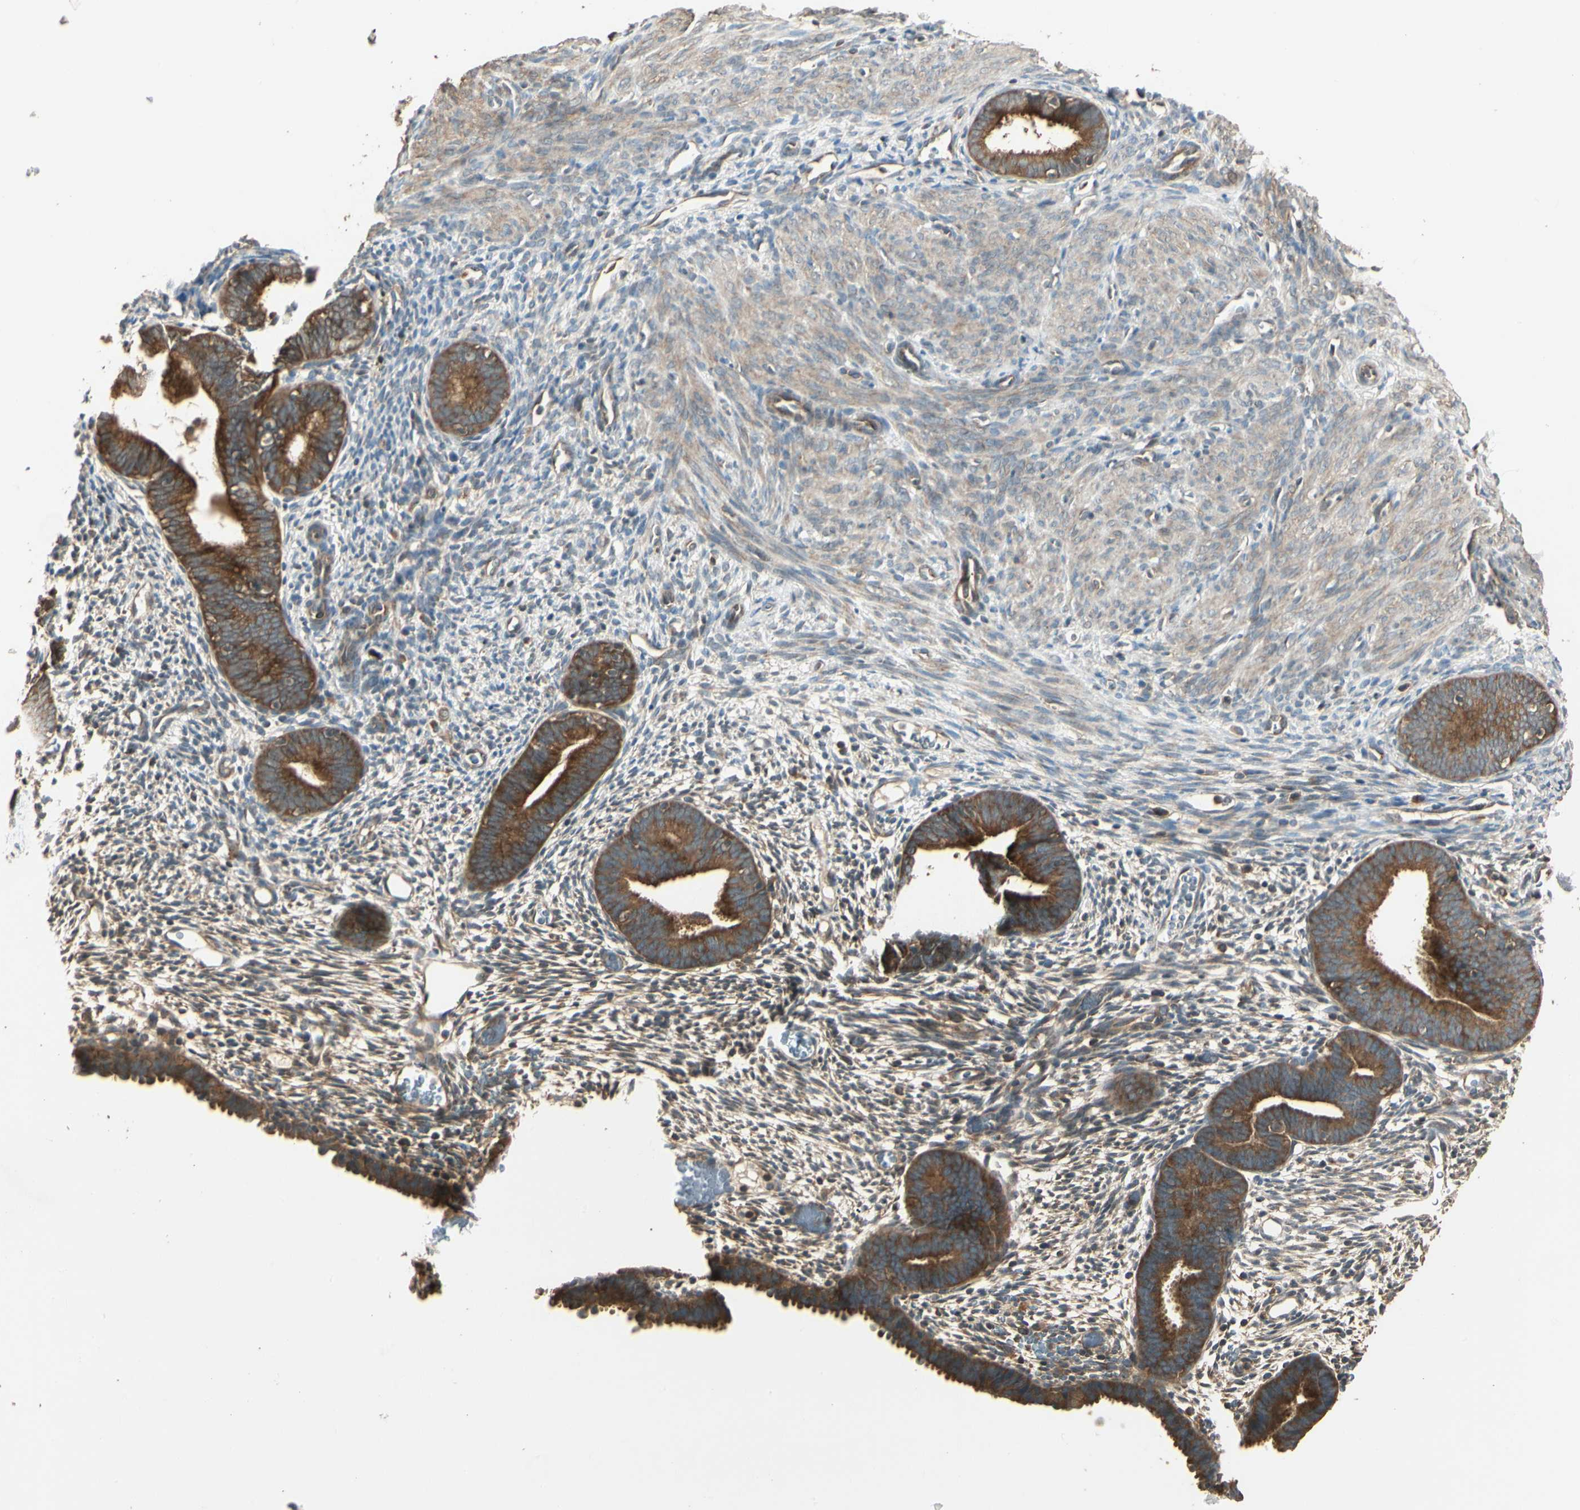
{"staining": {"intensity": "moderate", "quantity": "25%-75%", "location": "cytoplasmic/membranous"}, "tissue": "endometrium", "cell_type": "Cells in endometrial stroma", "image_type": "normal", "snomed": [{"axis": "morphology", "description": "Normal tissue, NOS"}, {"axis": "morphology", "description": "Atrophy, NOS"}, {"axis": "topography", "description": "Uterus"}, {"axis": "topography", "description": "Endometrium"}], "caption": "A medium amount of moderate cytoplasmic/membranous expression is seen in about 25%-75% of cells in endometrial stroma in normal endometrium. The staining was performed using DAB to visualize the protein expression in brown, while the nuclei were stained in blue with hematoxylin (Magnification: 20x).", "gene": "CCT7", "patient": {"sex": "female", "age": 68}}